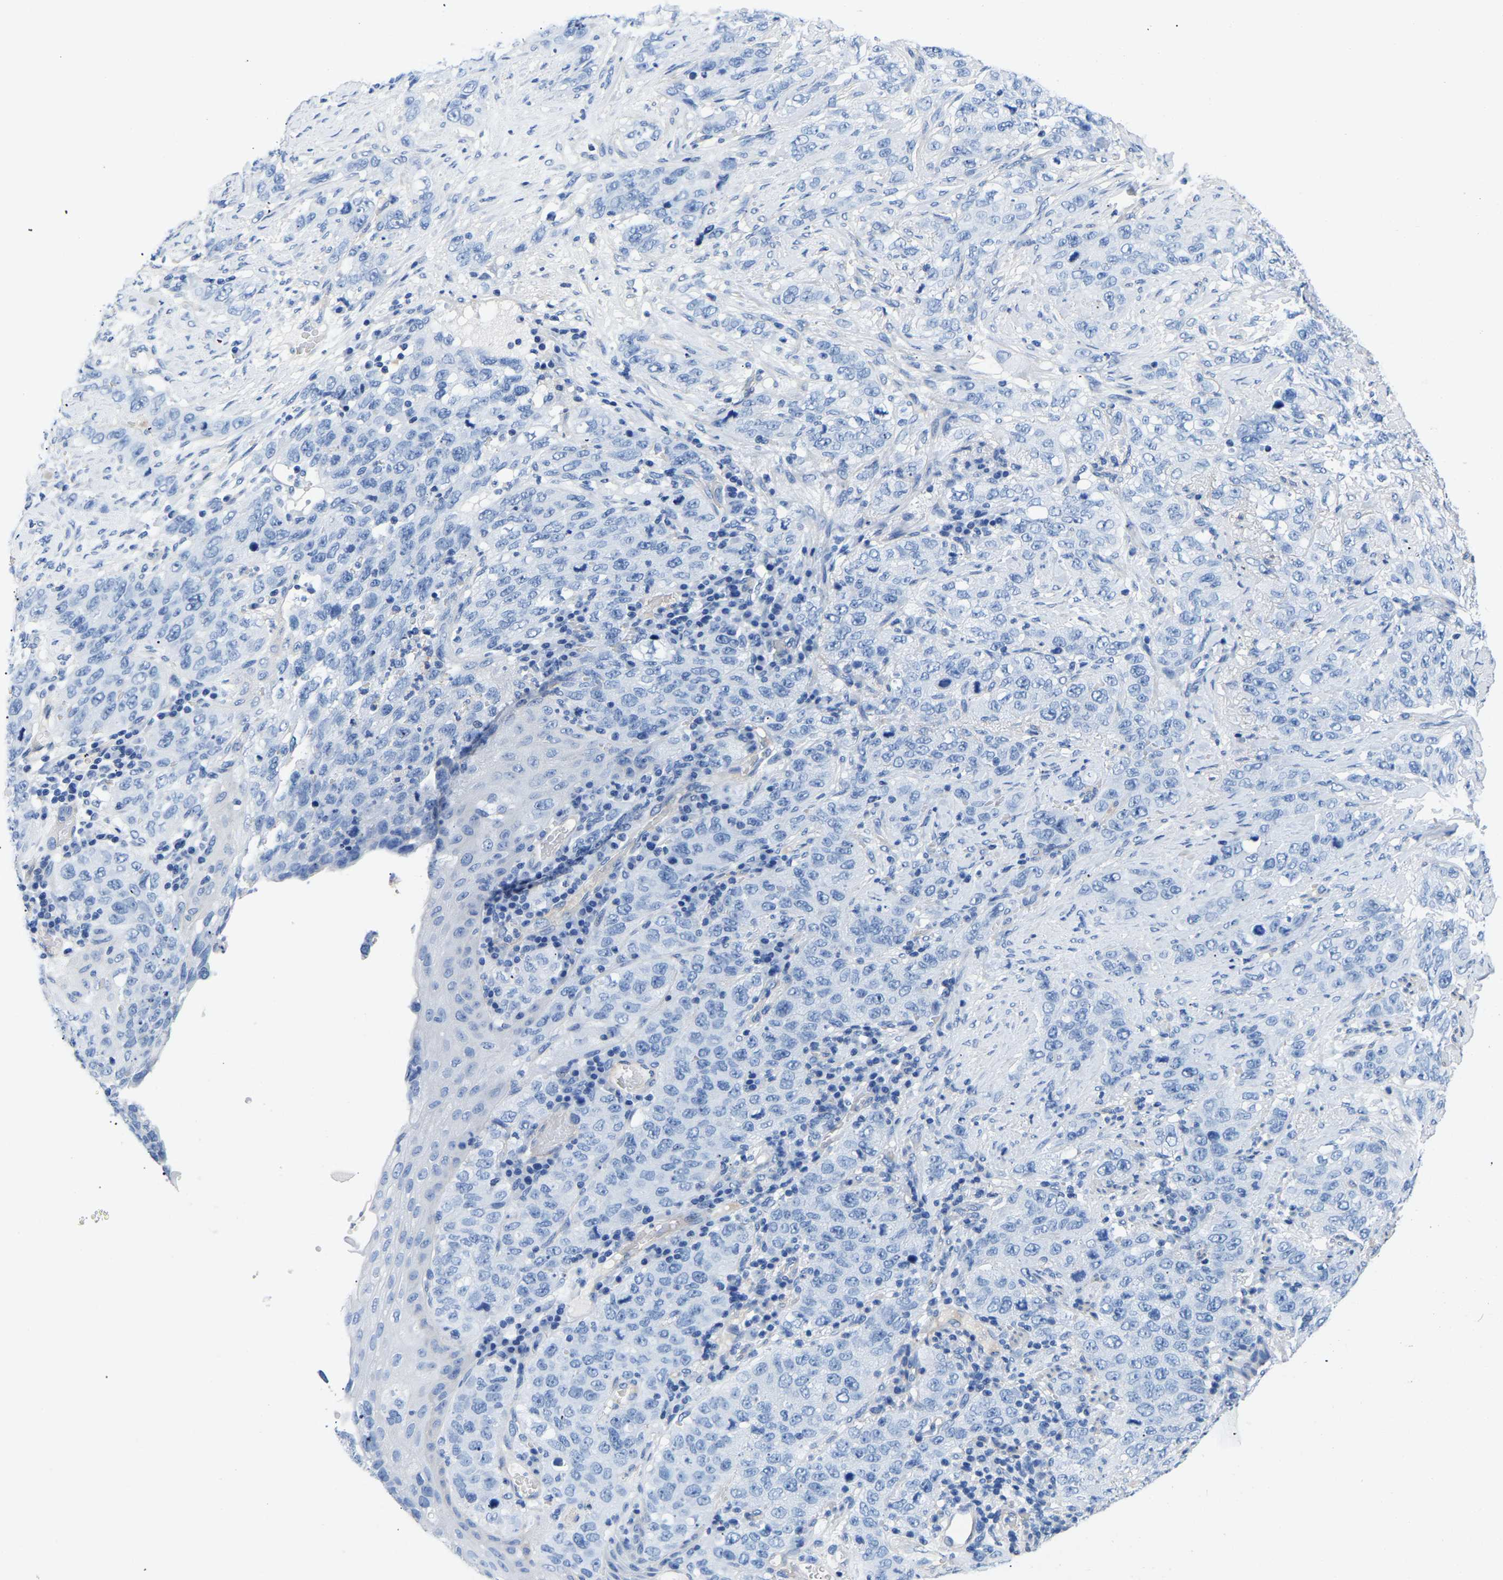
{"staining": {"intensity": "negative", "quantity": "none", "location": "none"}, "tissue": "stomach cancer", "cell_type": "Tumor cells", "image_type": "cancer", "snomed": [{"axis": "morphology", "description": "Adenocarcinoma, NOS"}, {"axis": "topography", "description": "Stomach"}], "caption": "Immunohistochemical staining of stomach adenocarcinoma demonstrates no significant expression in tumor cells. (DAB (3,3'-diaminobenzidine) immunohistochemistry (IHC) visualized using brightfield microscopy, high magnification).", "gene": "UPK3A", "patient": {"sex": "male", "age": 48}}